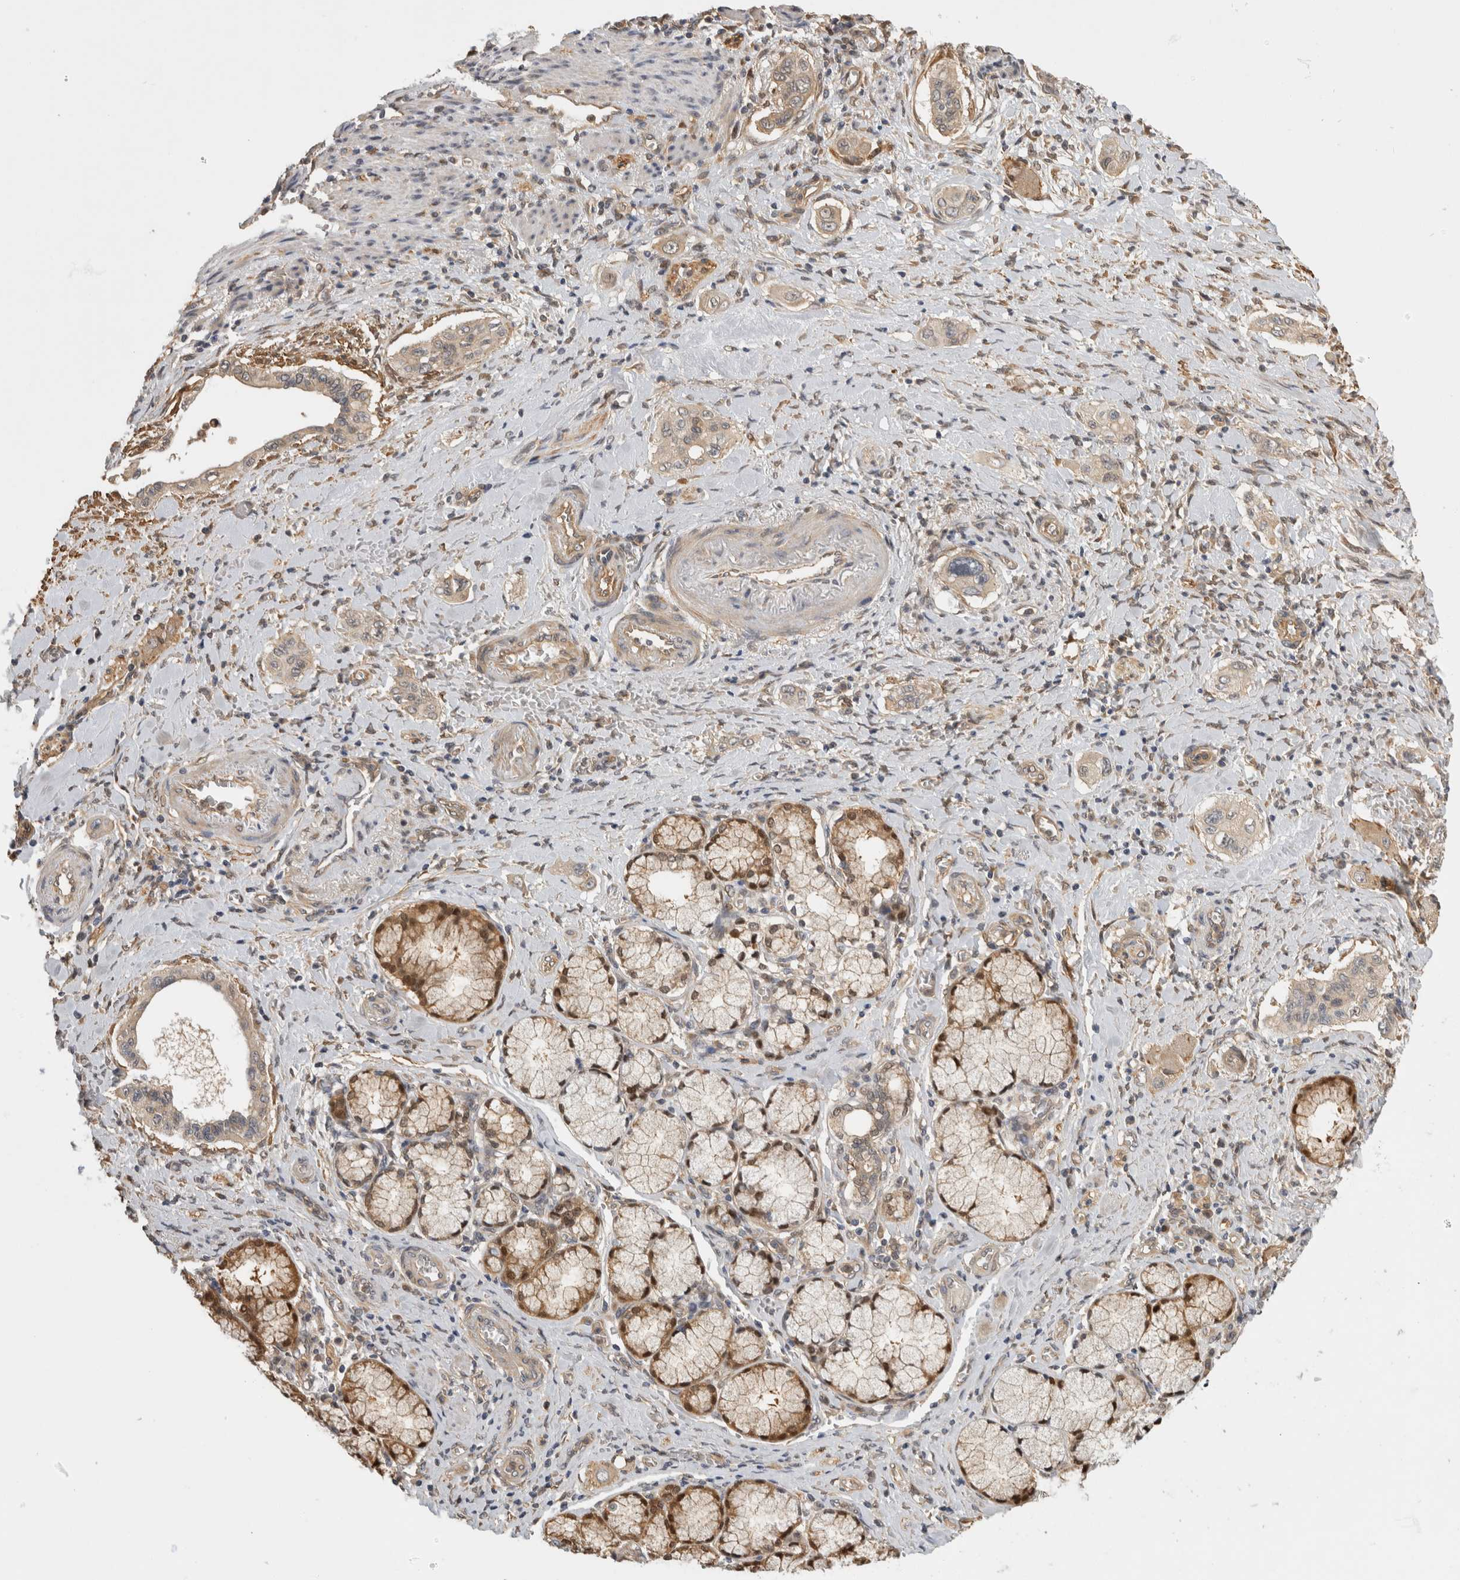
{"staining": {"intensity": "weak", "quantity": "25%-75%", "location": "cytoplasmic/membranous"}, "tissue": "pancreatic cancer", "cell_type": "Tumor cells", "image_type": "cancer", "snomed": [{"axis": "morphology", "description": "Adenocarcinoma, NOS"}, {"axis": "topography", "description": "Pancreas"}], "caption": "Tumor cells demonstrate low levels of weak cytoplasmic/membranous expression in approximately 25%-75% of cells in pancreatic adenocarcinoma. The protein of interest is shown in brown color, while the nuclei are stained blue.", "gene": "PGM1", "patient": {"sex": "male", "age": 77}}